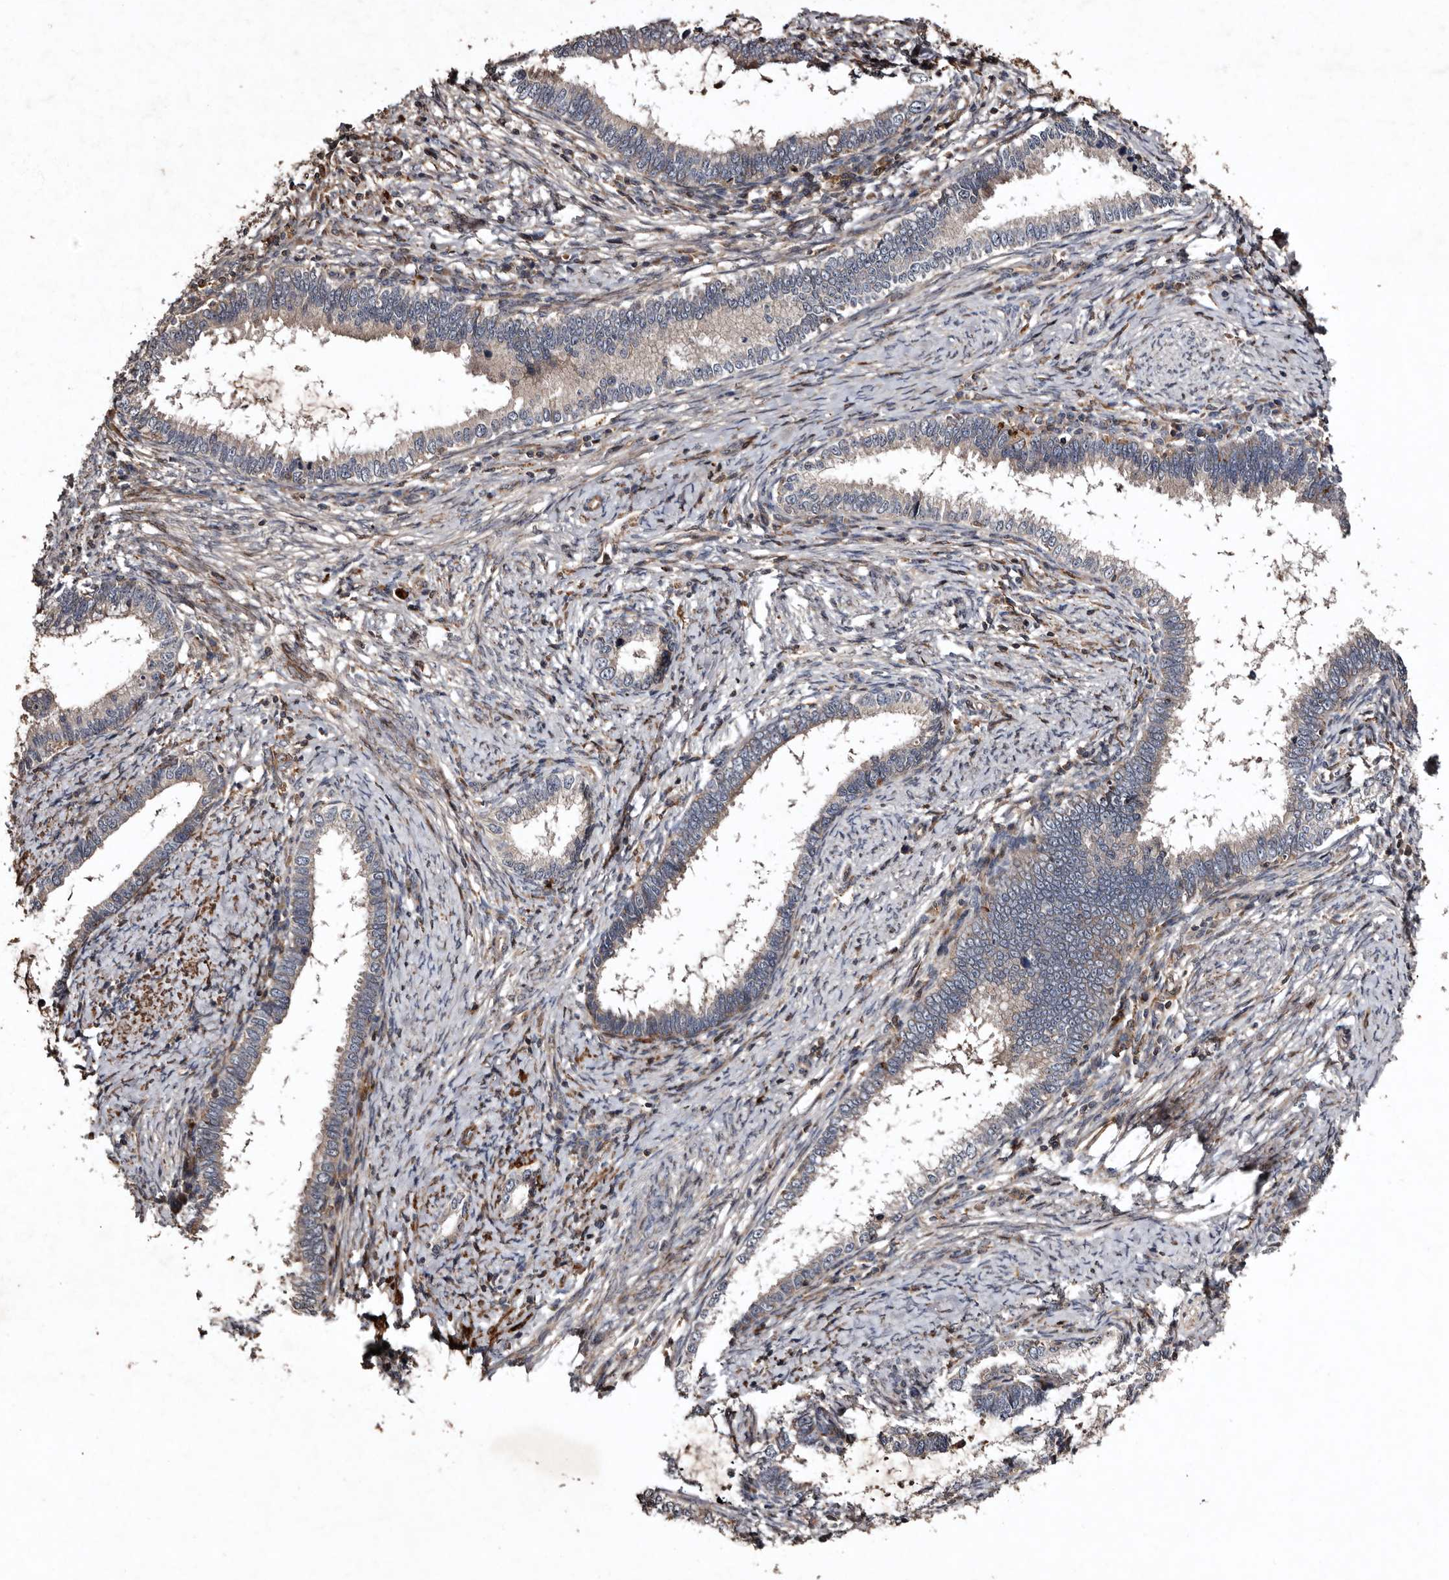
{"staining": {"intensity": "weak", "quantity": "<25%", "location": "cytoplasmic/membranous"}, "tissue": "cervical cancer", "cell_type": "Tumor cells", "image_type": "cancer", "snomed": [{"axis": "morphology", "description": "Adenocarcinoma, NOS"}, {"axis": "topography", "description": "Cervix"}], "caption": "The immunohistochemistry (IHC) micrograph has no significant expression in tumor cells of cervical adenocarcinoma tissue. (Immunohistochemistry (ihc), brightfield microscopy, high magnification).", "gene": "PRKD3", "patient": {"sex": "female", "age": 36}}